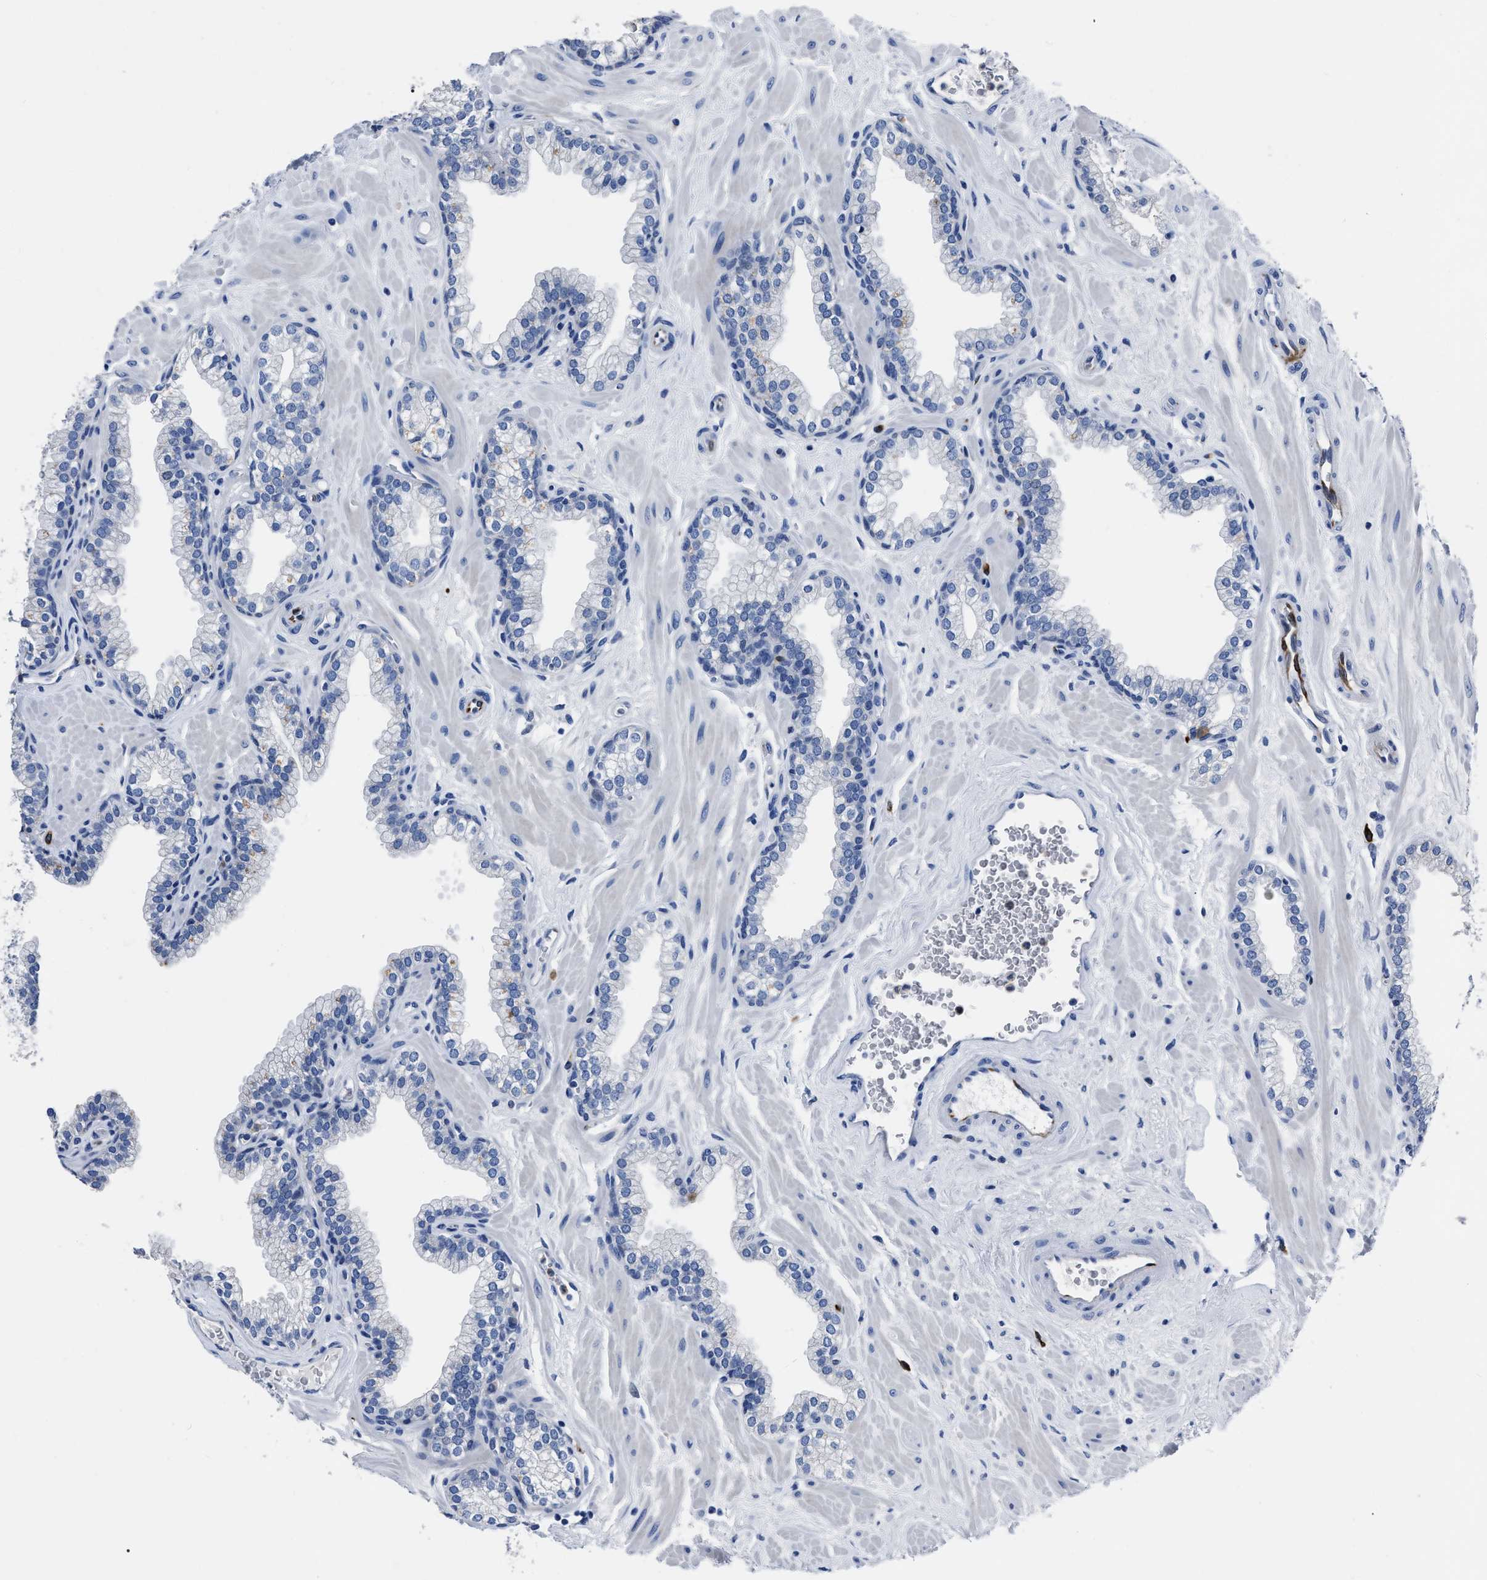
{"staining": {"intensity": "negative", "quantity": "none", "location": "none"}, "tissue": "prostate", "cell_type": "Glandular cells", "image_type": "normal", "snomed": [{"axis": "morphology", "description": "Normal tissue, NOS"}, {"axis": "morphology", "description": "Urothelial carcinoma, Low grade"}, {"axis": "topography", "description": "Urinary bladder"}, {"axis": "topography", "description": "Prostate"}], "caption": "DAB (3,3'-diaminobenzidine) immunohistochemical staining of unremarkable prostate reveals no significant expression in glandular cells.", "gene": "OR10G3", "patient": {"sex": "male", "age": 60}}